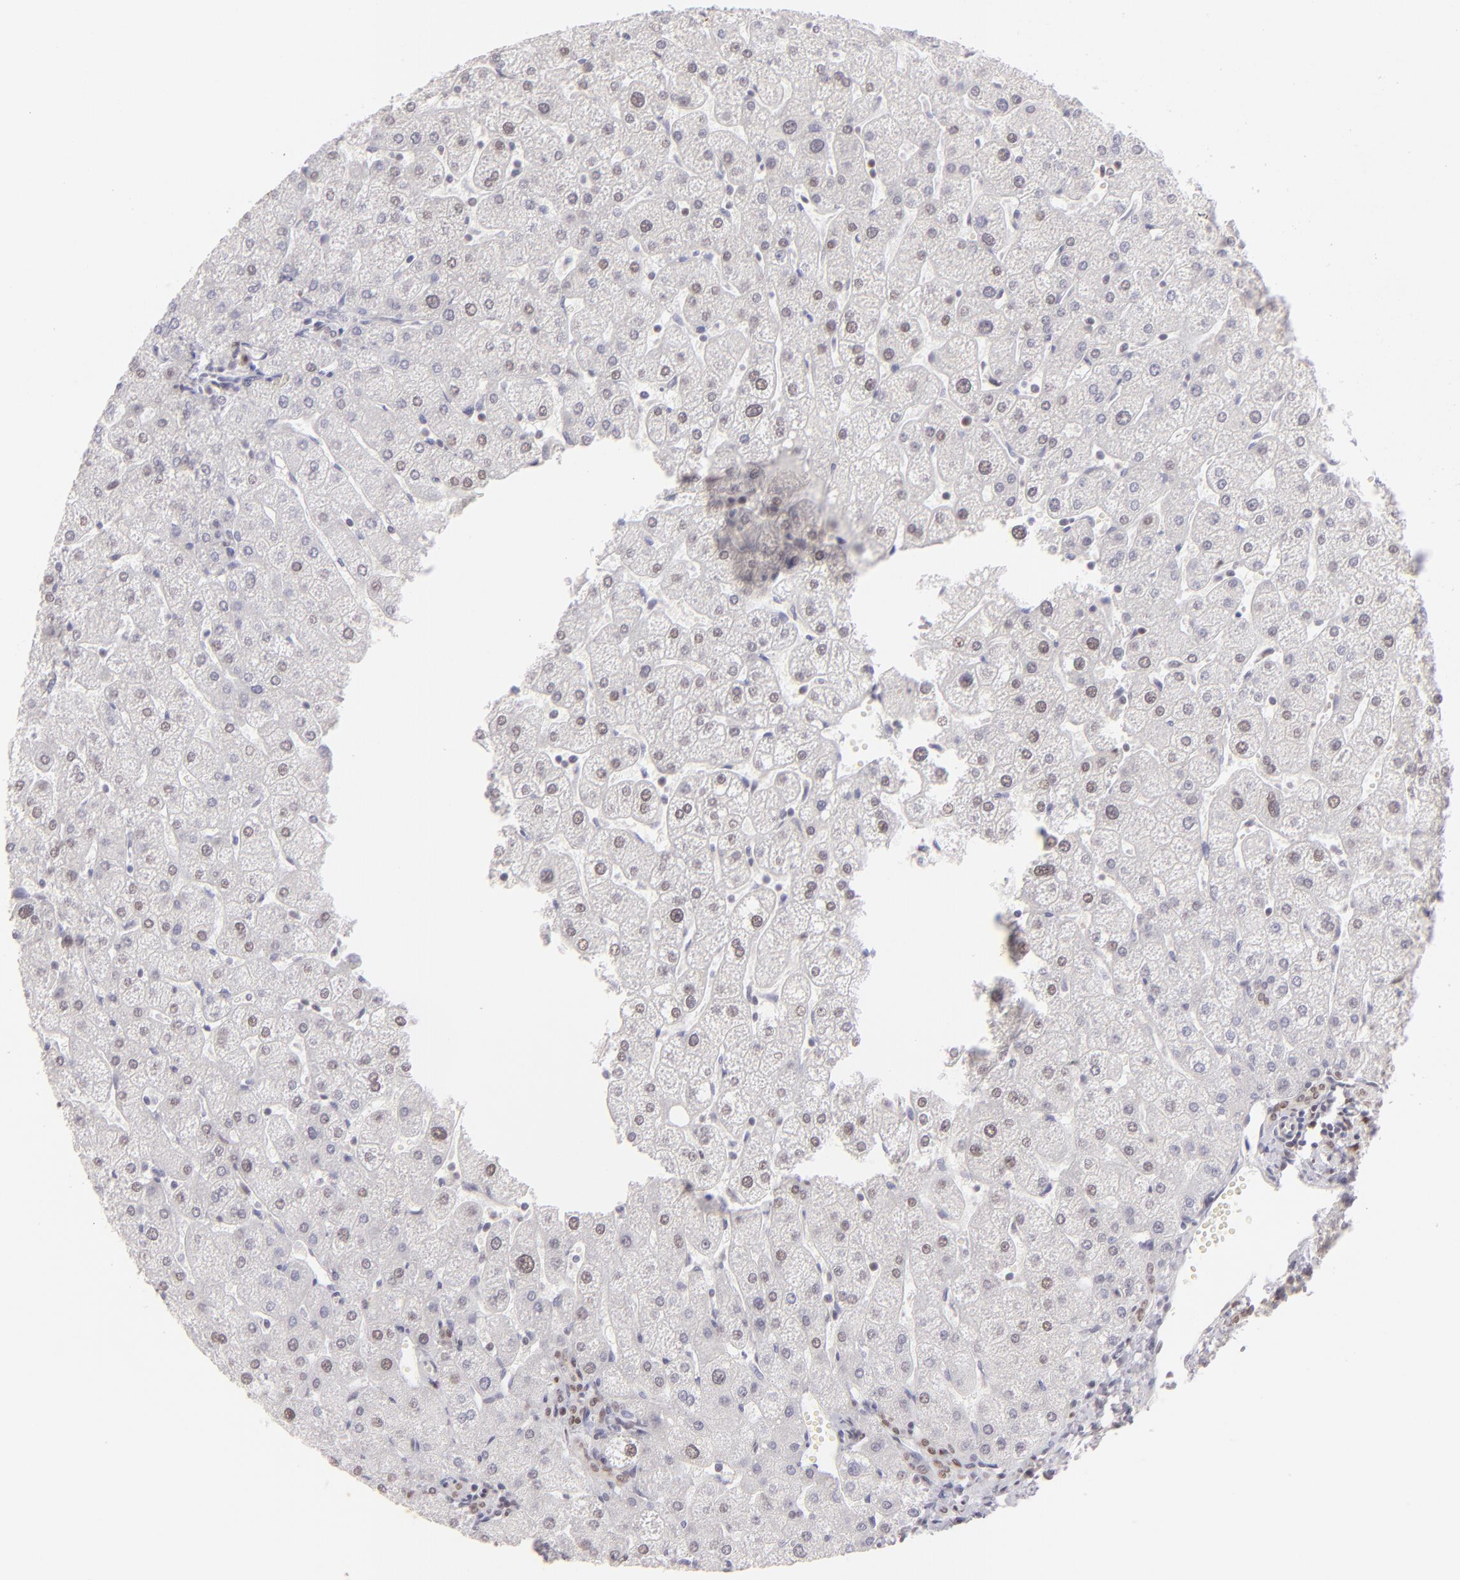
{"staining": {"intensity": "weak", "quantity": "25%-75%", "location": "nuclear"}, "tissue": "liver", "cell_type": "Cholangiocytes", "image_type": "normal", "snomed": [{"axis": "morphology", "description": "Normal tissue, NOS"}, {"axis": "topography", "description": "Liver"}], "caption": "Weak nuclear positivity is seen in approximately 25%-75% of cholangiocytes in unremarkable liver. (DAB = brown stain, brightfield microscopy at high magnification).", "gene": "POU2F1", "patient": {"sex": "male", "age": 67}}